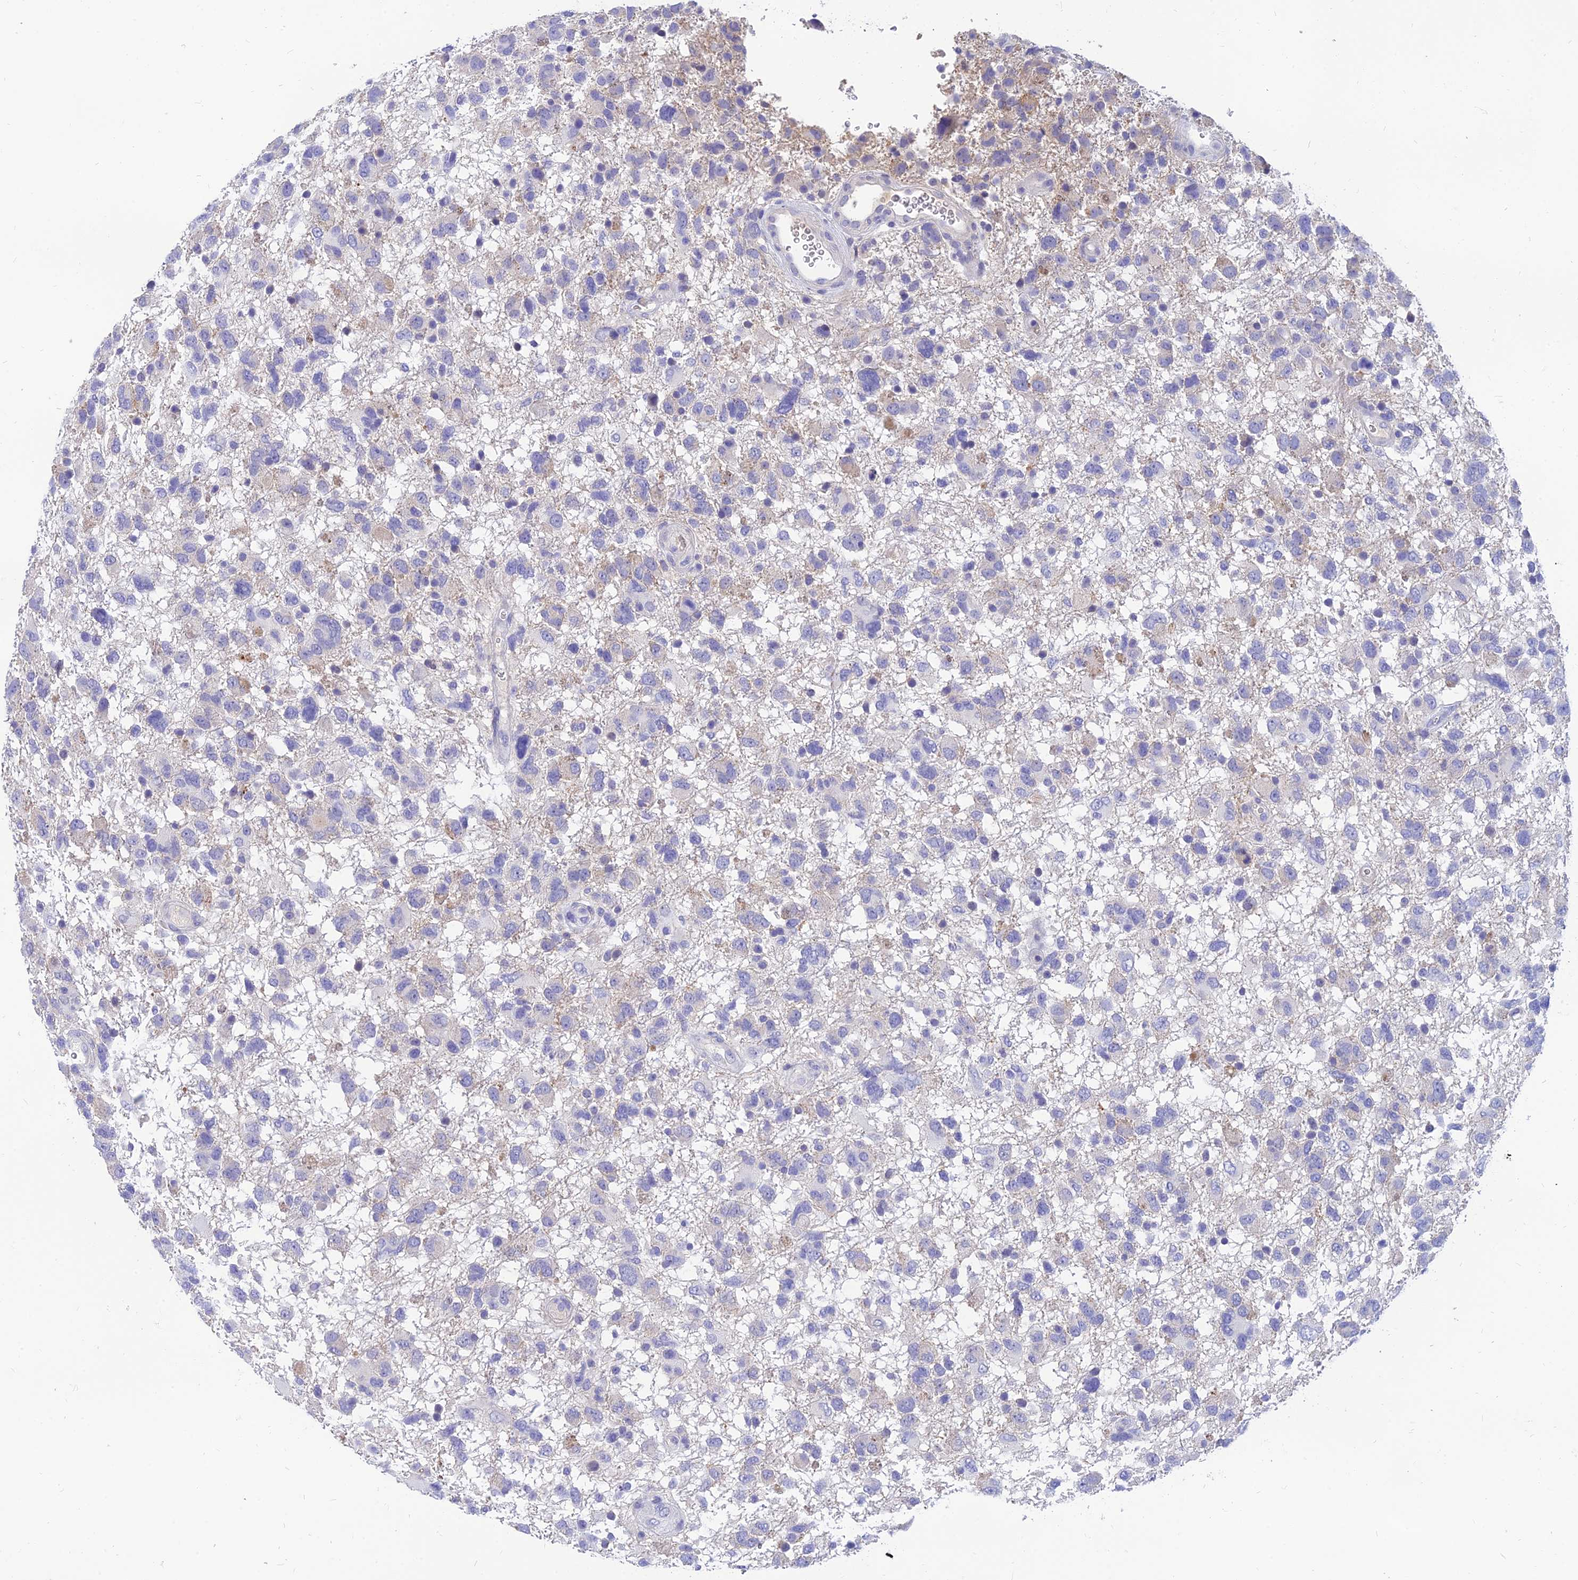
{"staining": {"intensity": "negative", "quantity": "none", "location": "none"}, "tissue": "glioma", "cell_type": "Tumor cells", "image_type": "cancer", "snomed": [{"axis": "morphology", "description": "Glioma, malignant, High grade"}, {"axis": "topography", "description": "Brain"}], "caption": "Immunohistochemical staining of human glioma reveals no significant staining in tumor cells. The staining was performed using DAB (3,3'-diaminobenzidine) to visualize the protein expression in brown, while the nuclei were stained in blue with hematoxylin (Magnification: 20x).", "gene": "TMEM161B", "patient": {"sex": "male", "age": 61}}